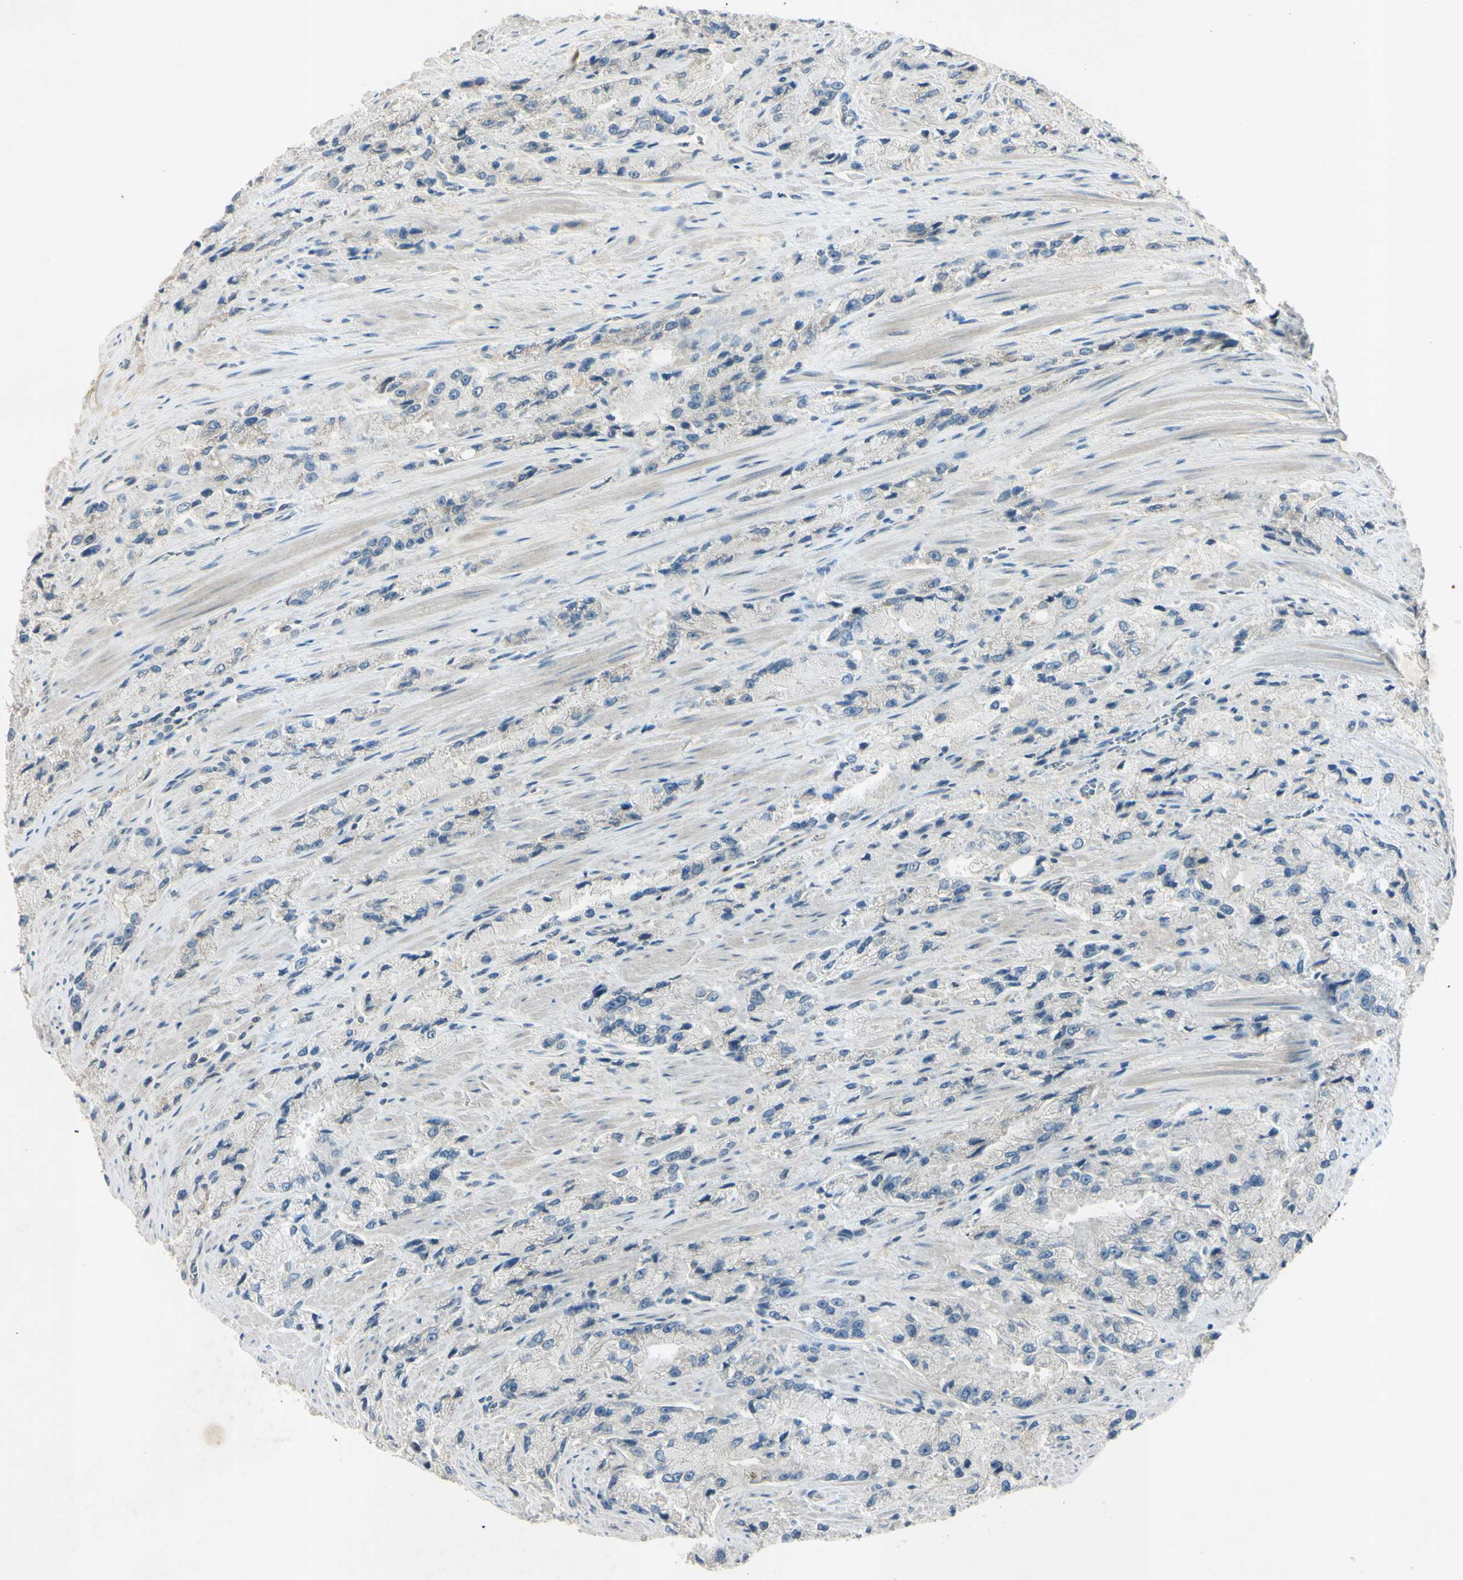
{"staining": {"intensity": "negative", "quantity": "none", "location": "none"}, "tissue": "prostate cancer", "cell_type": "Tumor cells", "image_type": "cancer", "snomed": [{"axis": "morphology", "description": "Adenocarcinoma, High grade"}, {"axis": "topography", "description": "Prostate"}], "caption": "Human prostate adenocarcinoma (high-grade) stained for a protein using IHC demonstrates no positivity in tumor cells.", "gene": "AATK", "patient": {"sex": "male", "age": 58}}